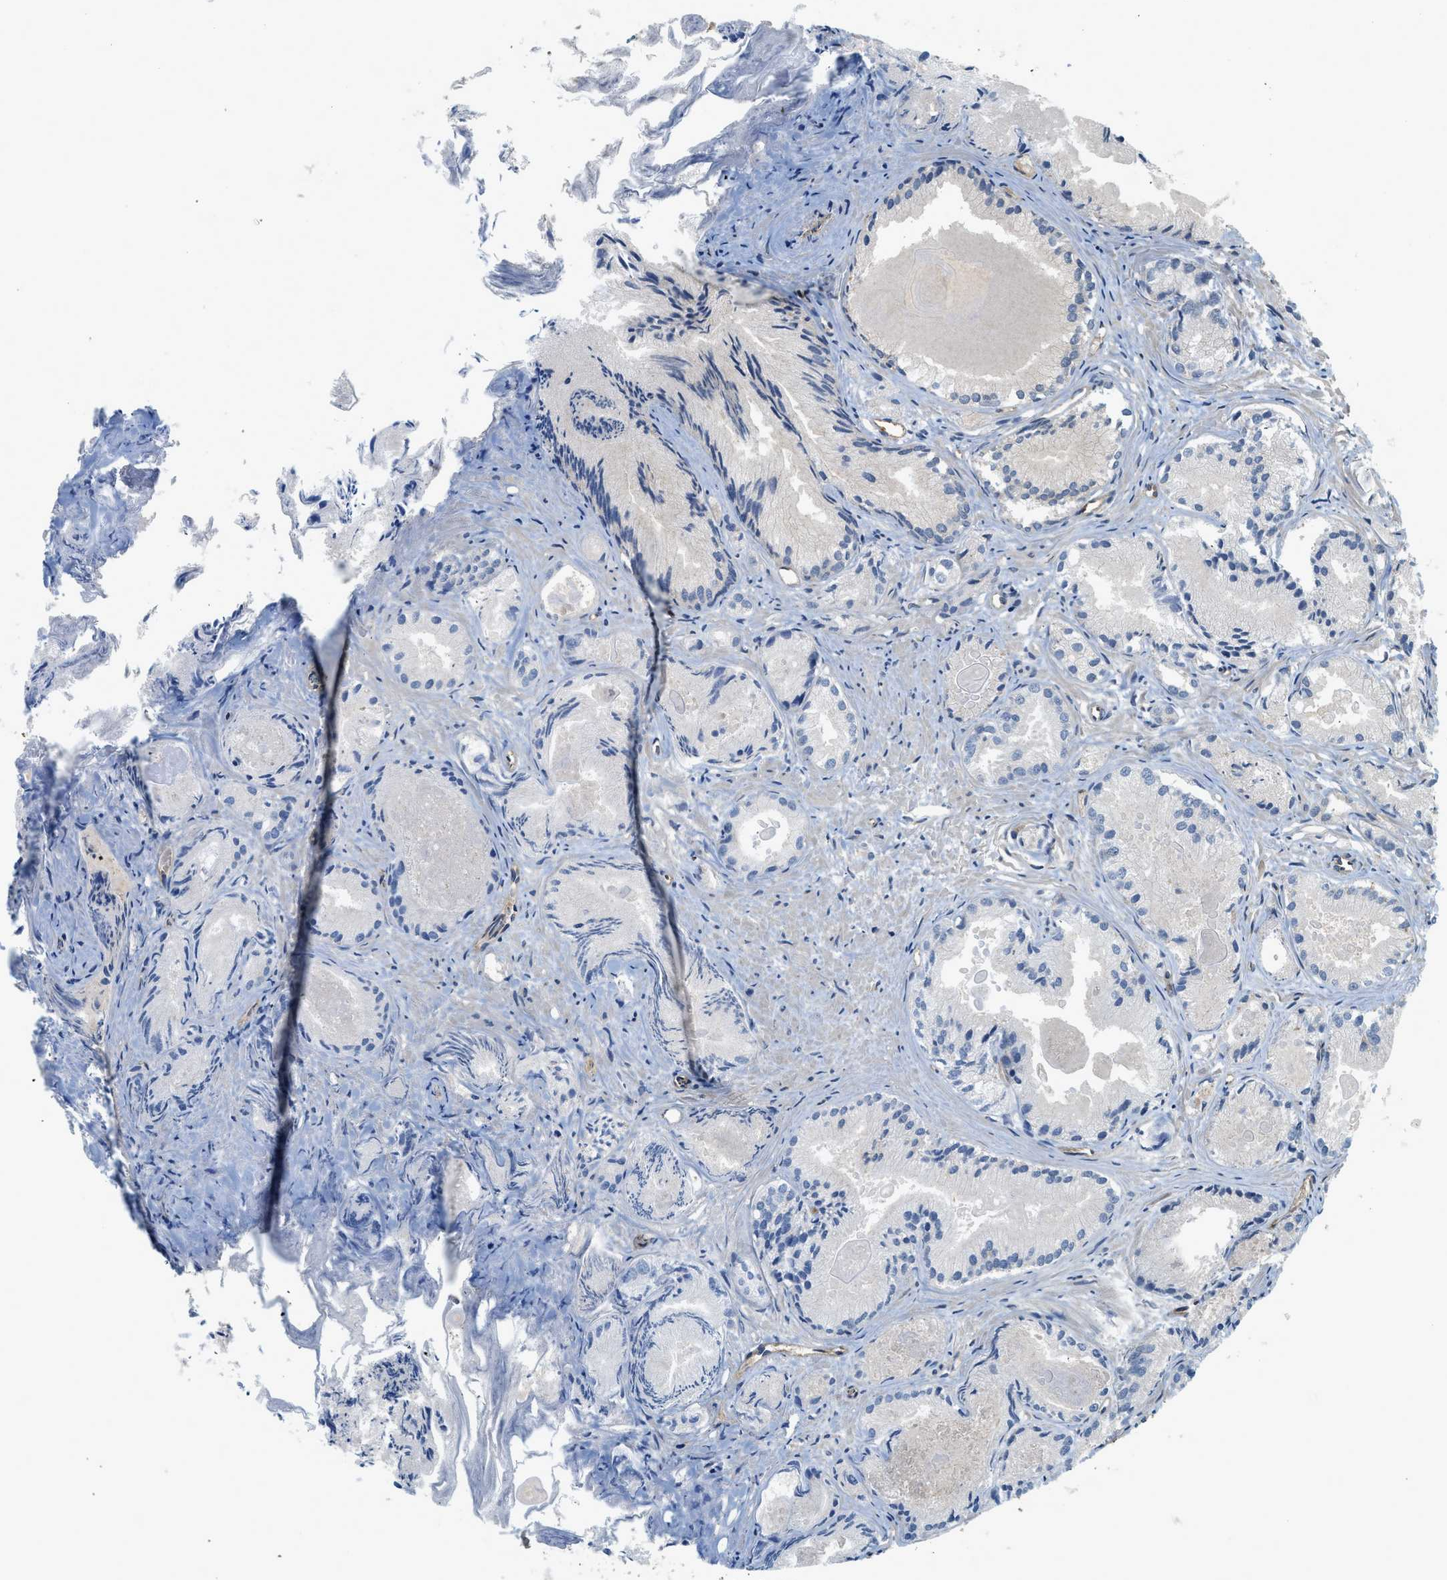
{"staining": {"intensity": "negative", "quantity": "none", "location": "none"}, "tissue": "prostate cancer", "cell_type": "Tumor cells", "image_type": "cancer", "snomed": [{"axis": "morphology", "description": "Adenocarcinoma, Low grade"}, {"axis": "topography", "description": "Prostate"}], "caption": "Histopathology image shows no significant protein positivity in tumor cells of prostate cancer (adenocarcinoma (low-grade)).", "gene": "HIP1", "patient": {"sex": "male", "age": 72}}